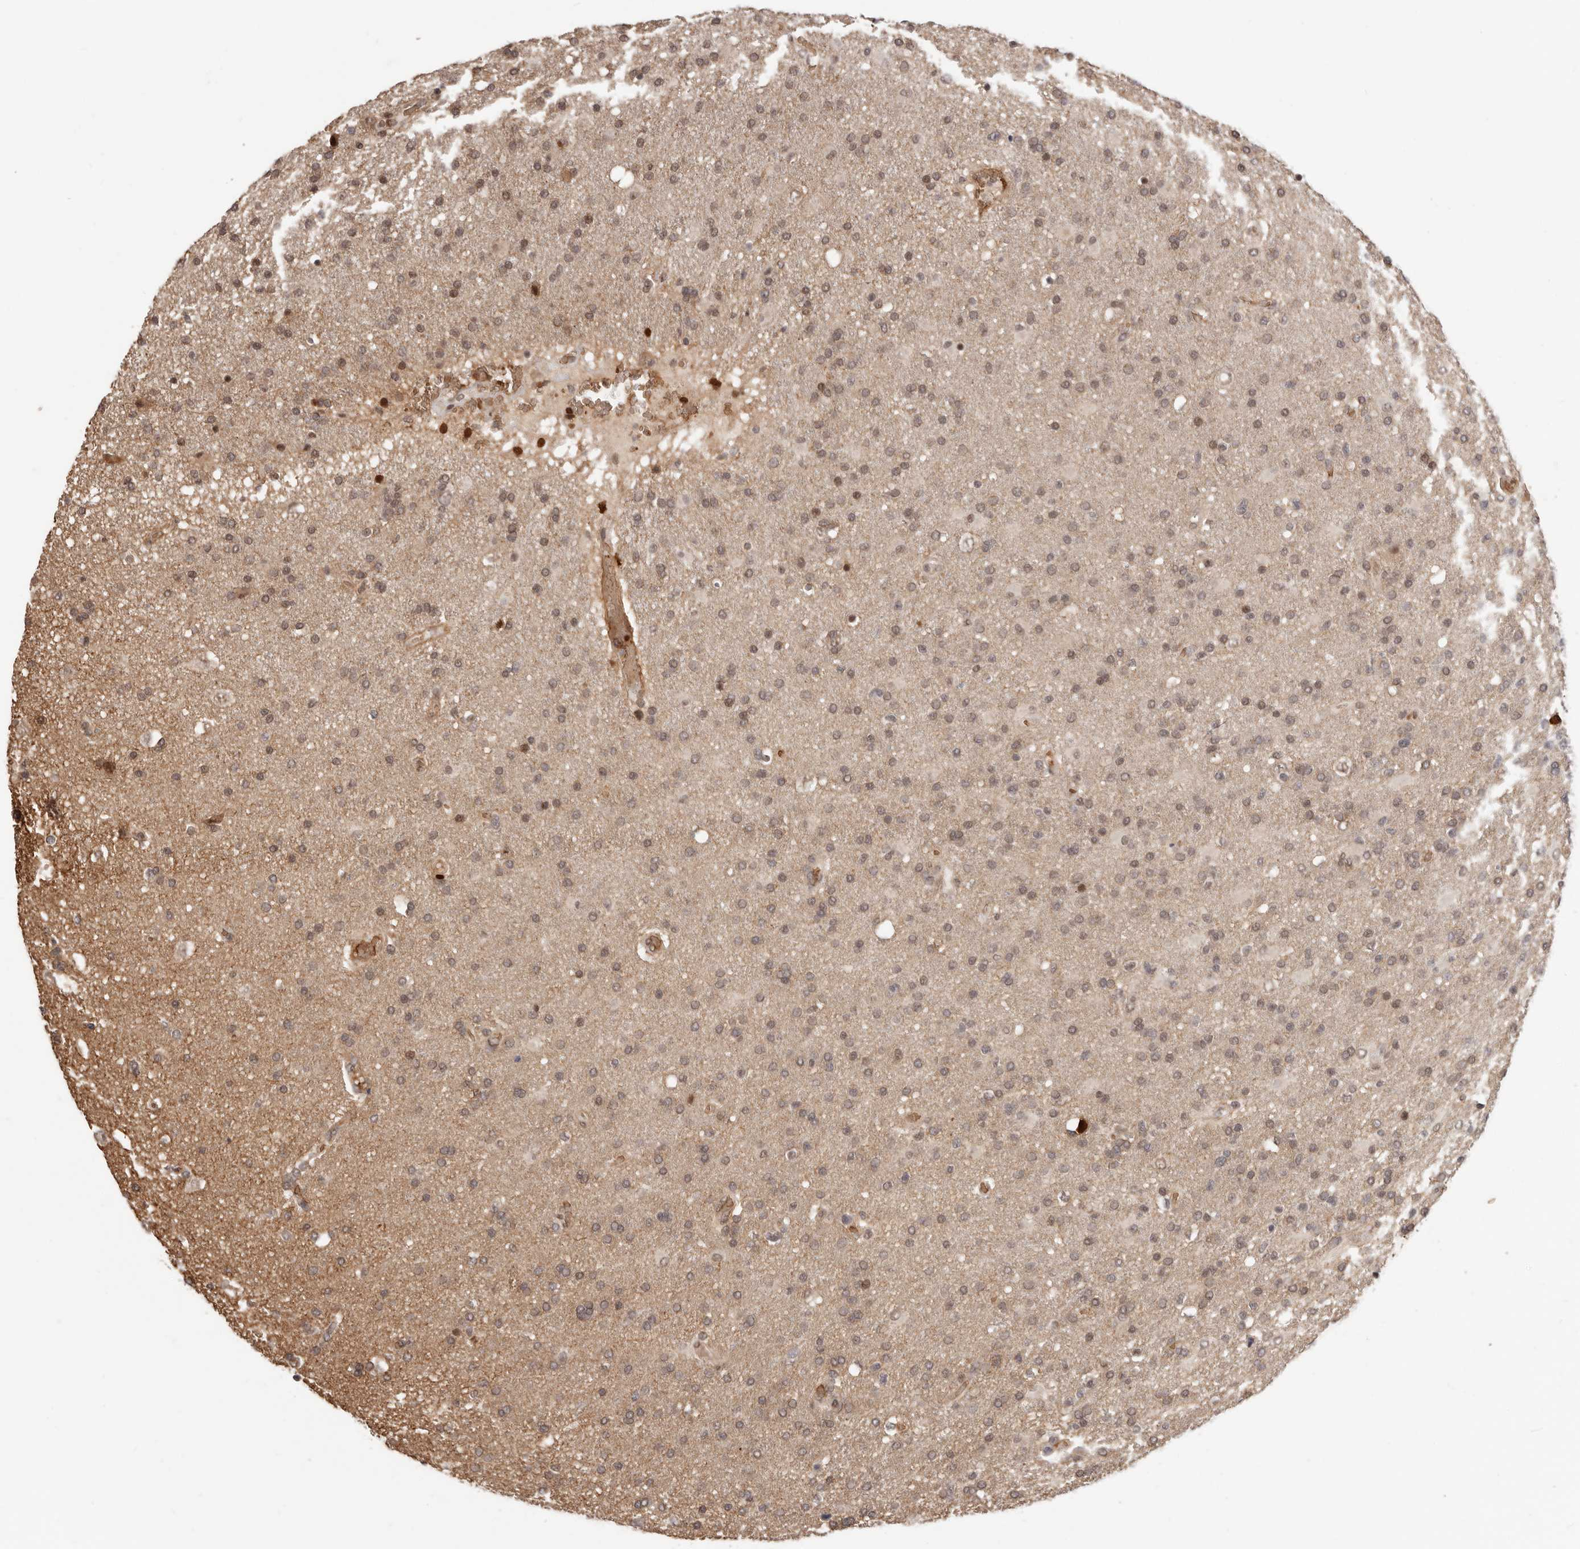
{"staining": {"intensity": "weak", "quantity": ">75%", "location": "cytoplasmic/membranous,nuclear"}, "tissue": "glioma", "cell_type": "Tumor cells", "image_type": "cancer", "snomed": [{"axis": "morphology", "description": "Glioma, malignant, High grade"}, {"axis": "topography", "description": "Brain"}], "caption": "Immunohistochemistry micrograph of human glioma stained for a protein (brown), which shows low levels of weak cytoplasmic/membranous and nuclear positivity in approximately >75% of tumor cells.", "gene": "NCOA3", "patient": {"sex": "male", "age": 72}}